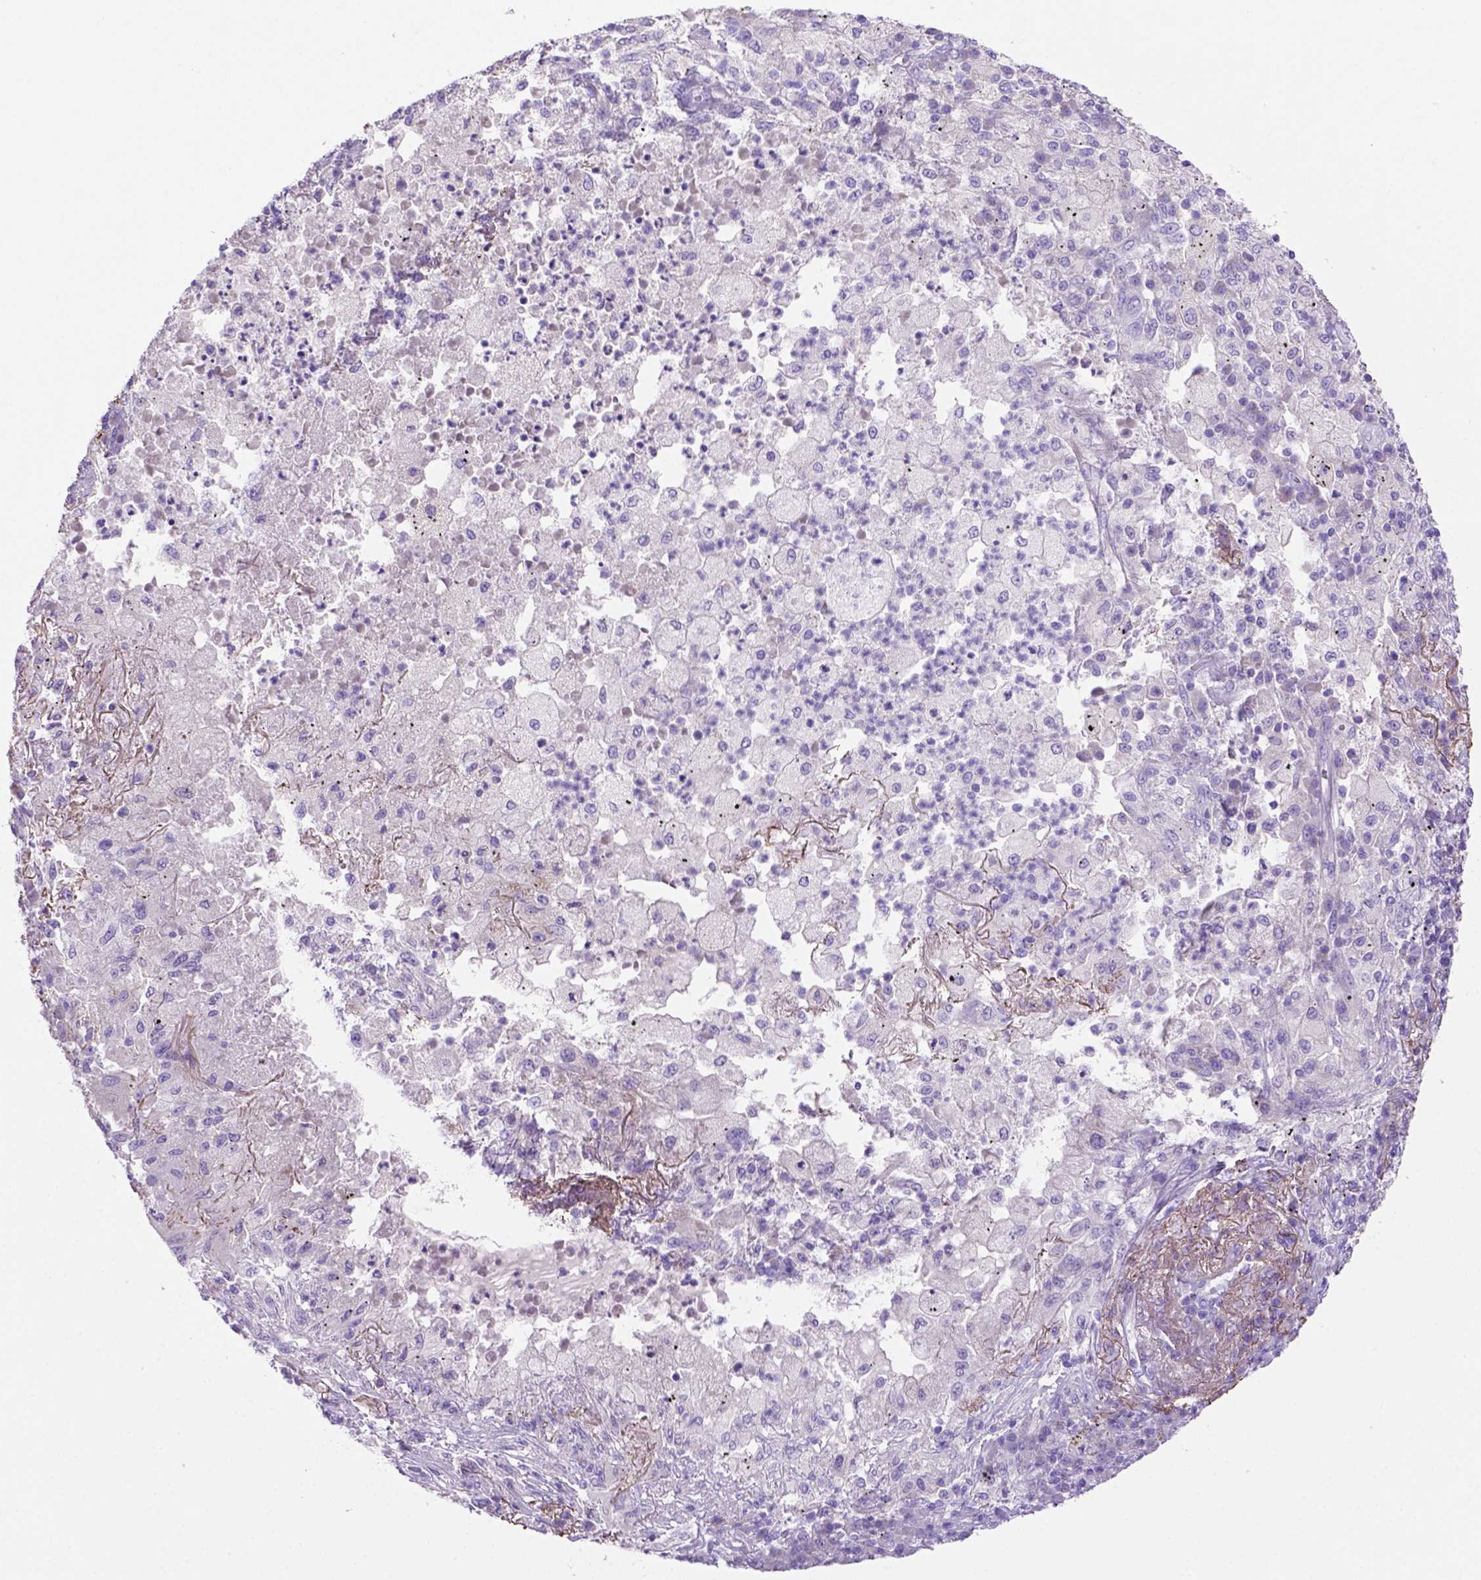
{"staining": {"intensity": "negative", "quantity": "none", "location": "none"}, "tissue": "lung cancer", "cell_type": "Tumor cells", "image_type": "cancer", "snomed": [{"axis": "morphology", "description": "Adenocarcinoma, NOS"}, {"axis": "topography", "description": "Lung"}], "caption": "Image shows no protein staining in tumor cells of adenocarcinoma (lung) tissue.", "gene": "SIRPD", "patient": {"sex": "female", "age": 73}}